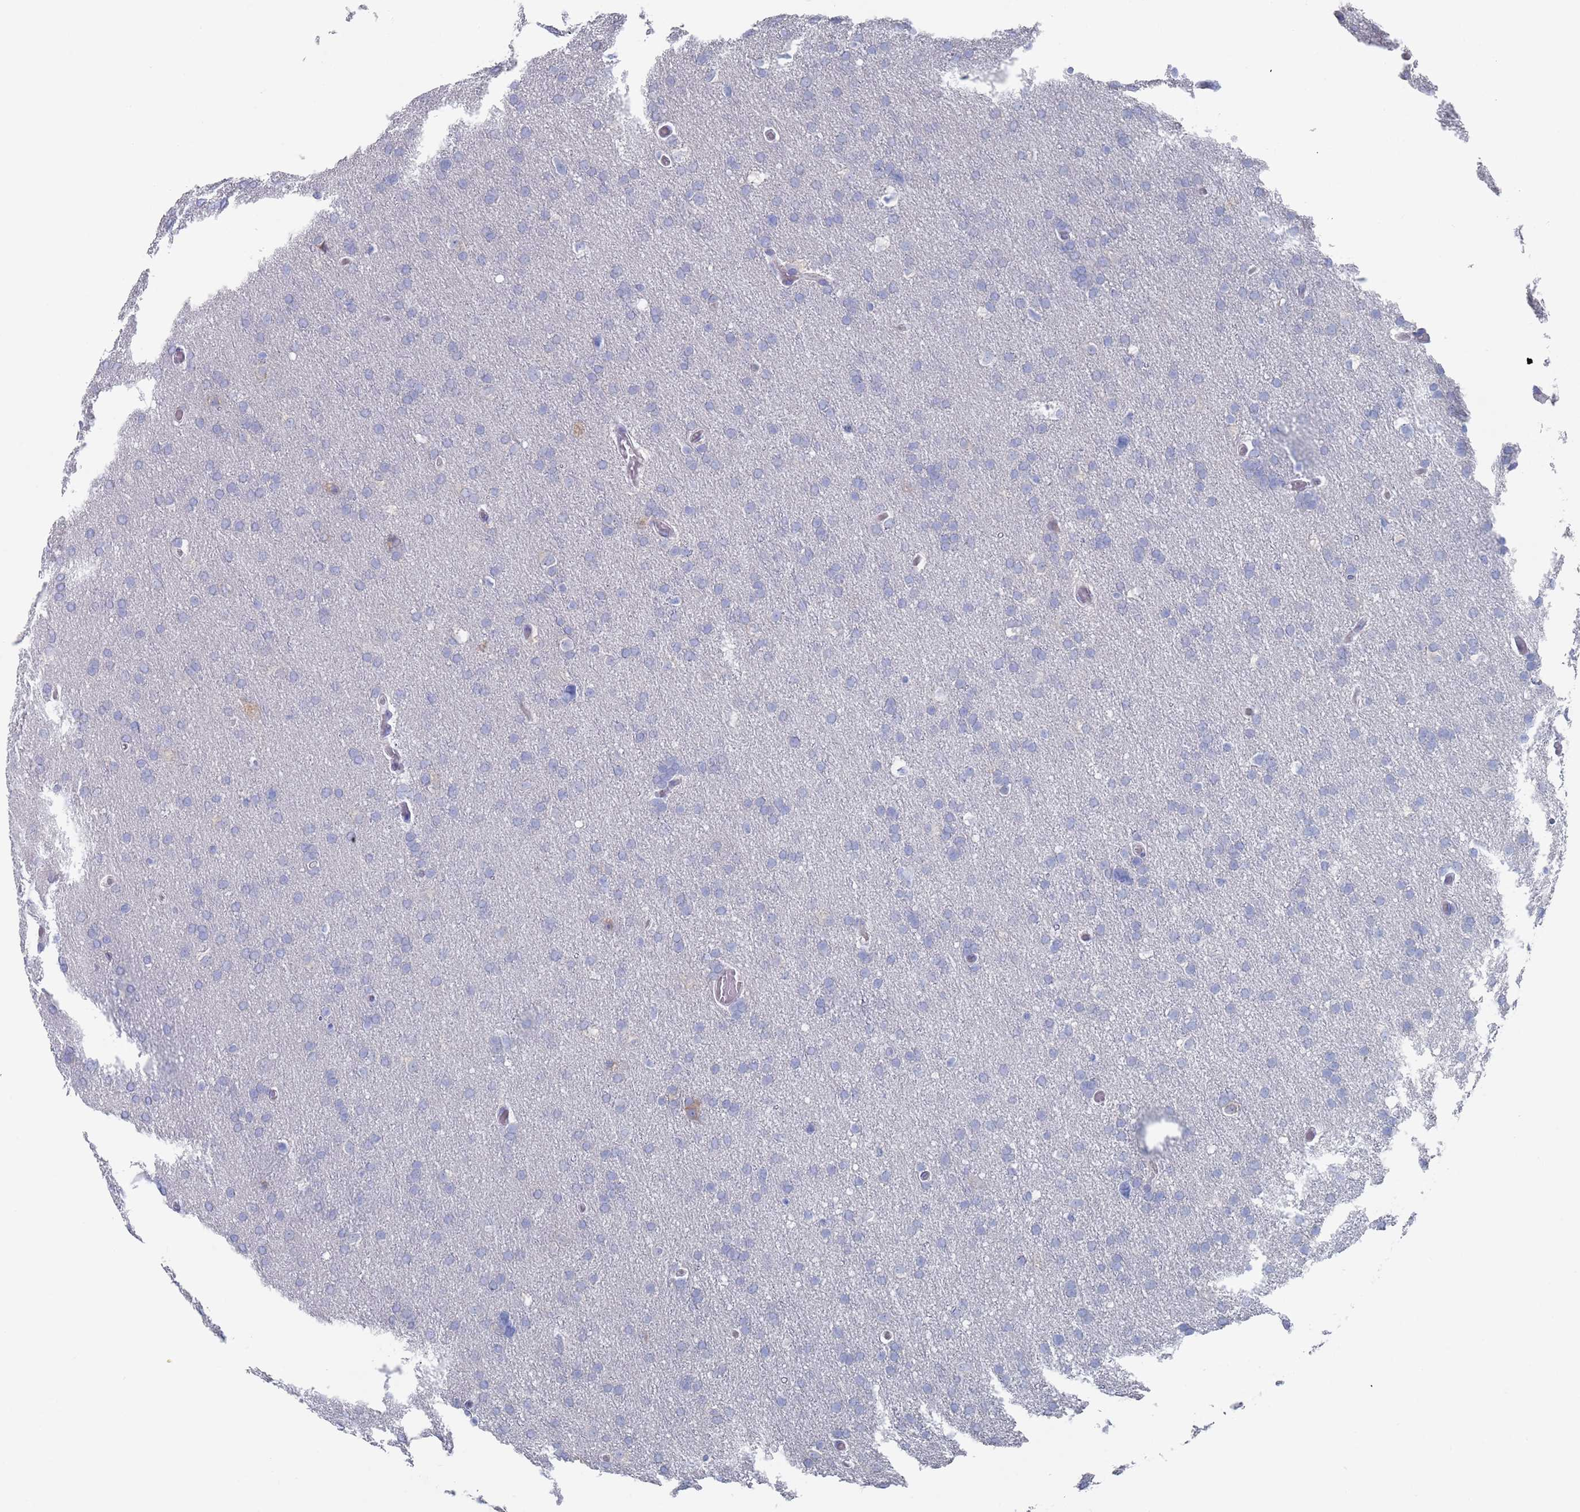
{"staining": {"intensity": "negative", "quantity": "none", "location": "none"}, "tissue": "glioma", "cell_type": "Tumor cells", "image_type": "cancer", "snomed": [{"axis": "morphology", "description": "Glioma, malignant, High grade"}, {"axis": "topography", "description": "Cerebral cortex"}], "caption": "High magnification brightfield microscopy of high-grade glioma (malignant) stained with DAB (brown) and counterstained with hematoxylin (blue): tumor cells show no significant positivity.", "gene": "MAT1A", "patient": {"sex": "female", "age": 36}}